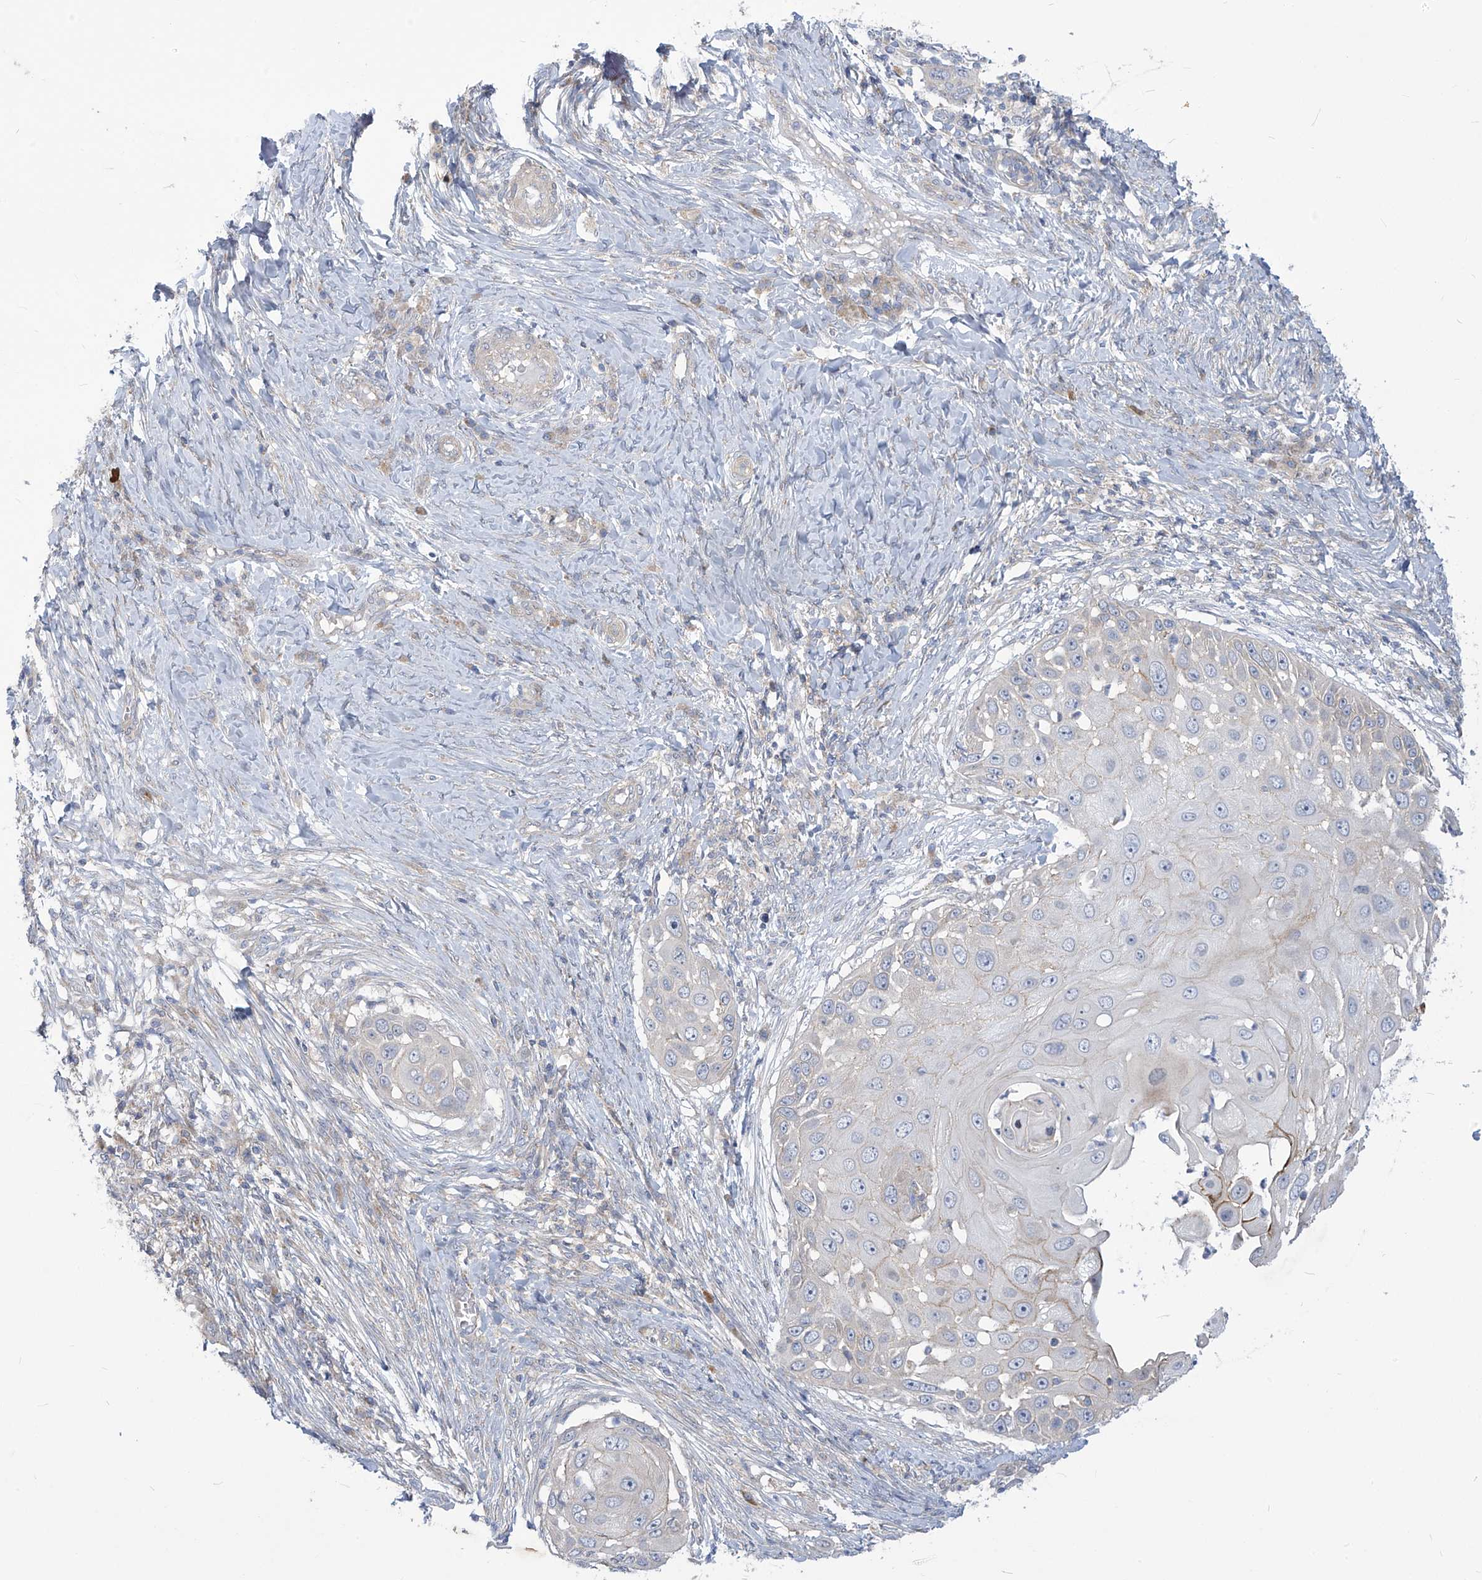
{"staining": {"intensity": "negative", "quantity": "none", "location": "none"}, "tissue": "skin cancer", "cell_type": "Tumor cells", "image_type": "cancer", "snomed": [{"axis": "morphology", "description": "Squamous cell carcinoma, NOS"}, {"axis": "topography", "description": "Skin"}], "caption": "IHC photomicrograph of human squamous cell carcinoma (skin) stained for a protein (brown), which reveals no positivity in tumor cells.", "gene": "ADAT2", "patient": {"sex": "female", "age": 44}}